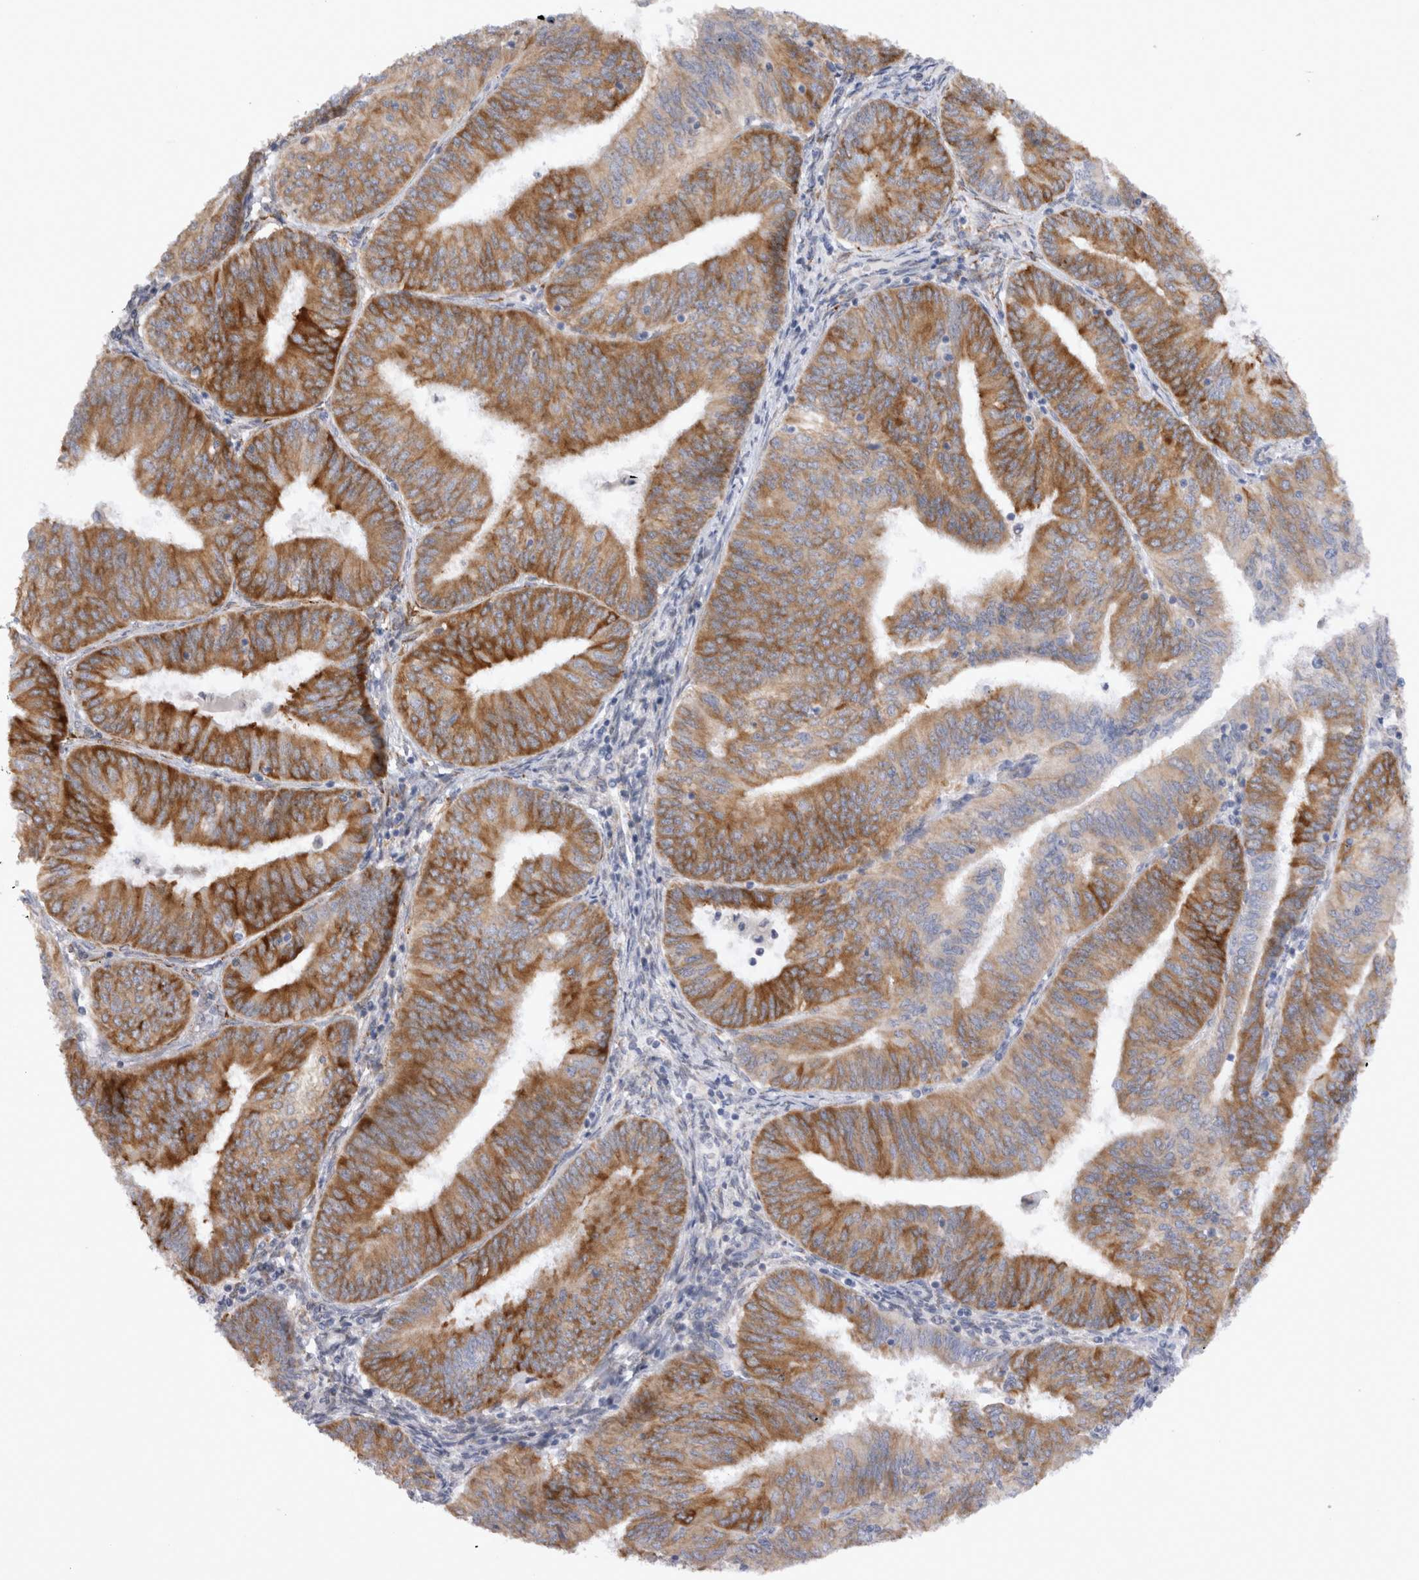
{"staining": {"intensity": "strong", "quantity": ">75%", "location": "cytoplasmic/membranous"}, "tissue": "endometrial cancer", "cell_type": "Tumor cells", "image_type": "cancer", "snomed": [{"axis": "morphology", "description": "Adenocarcinoma, NOS"}, {"axis": "topography", "description": "Endometrium"}], "caption": "The histopathology image reveals staining of adenocarcinoma (endometrial), revealing strong cytoplasmic/membranous protein positivity (brown color) within tumor cells.", "gene": "VCPIP1", "patient": {"sex": "female", "age": 58}}